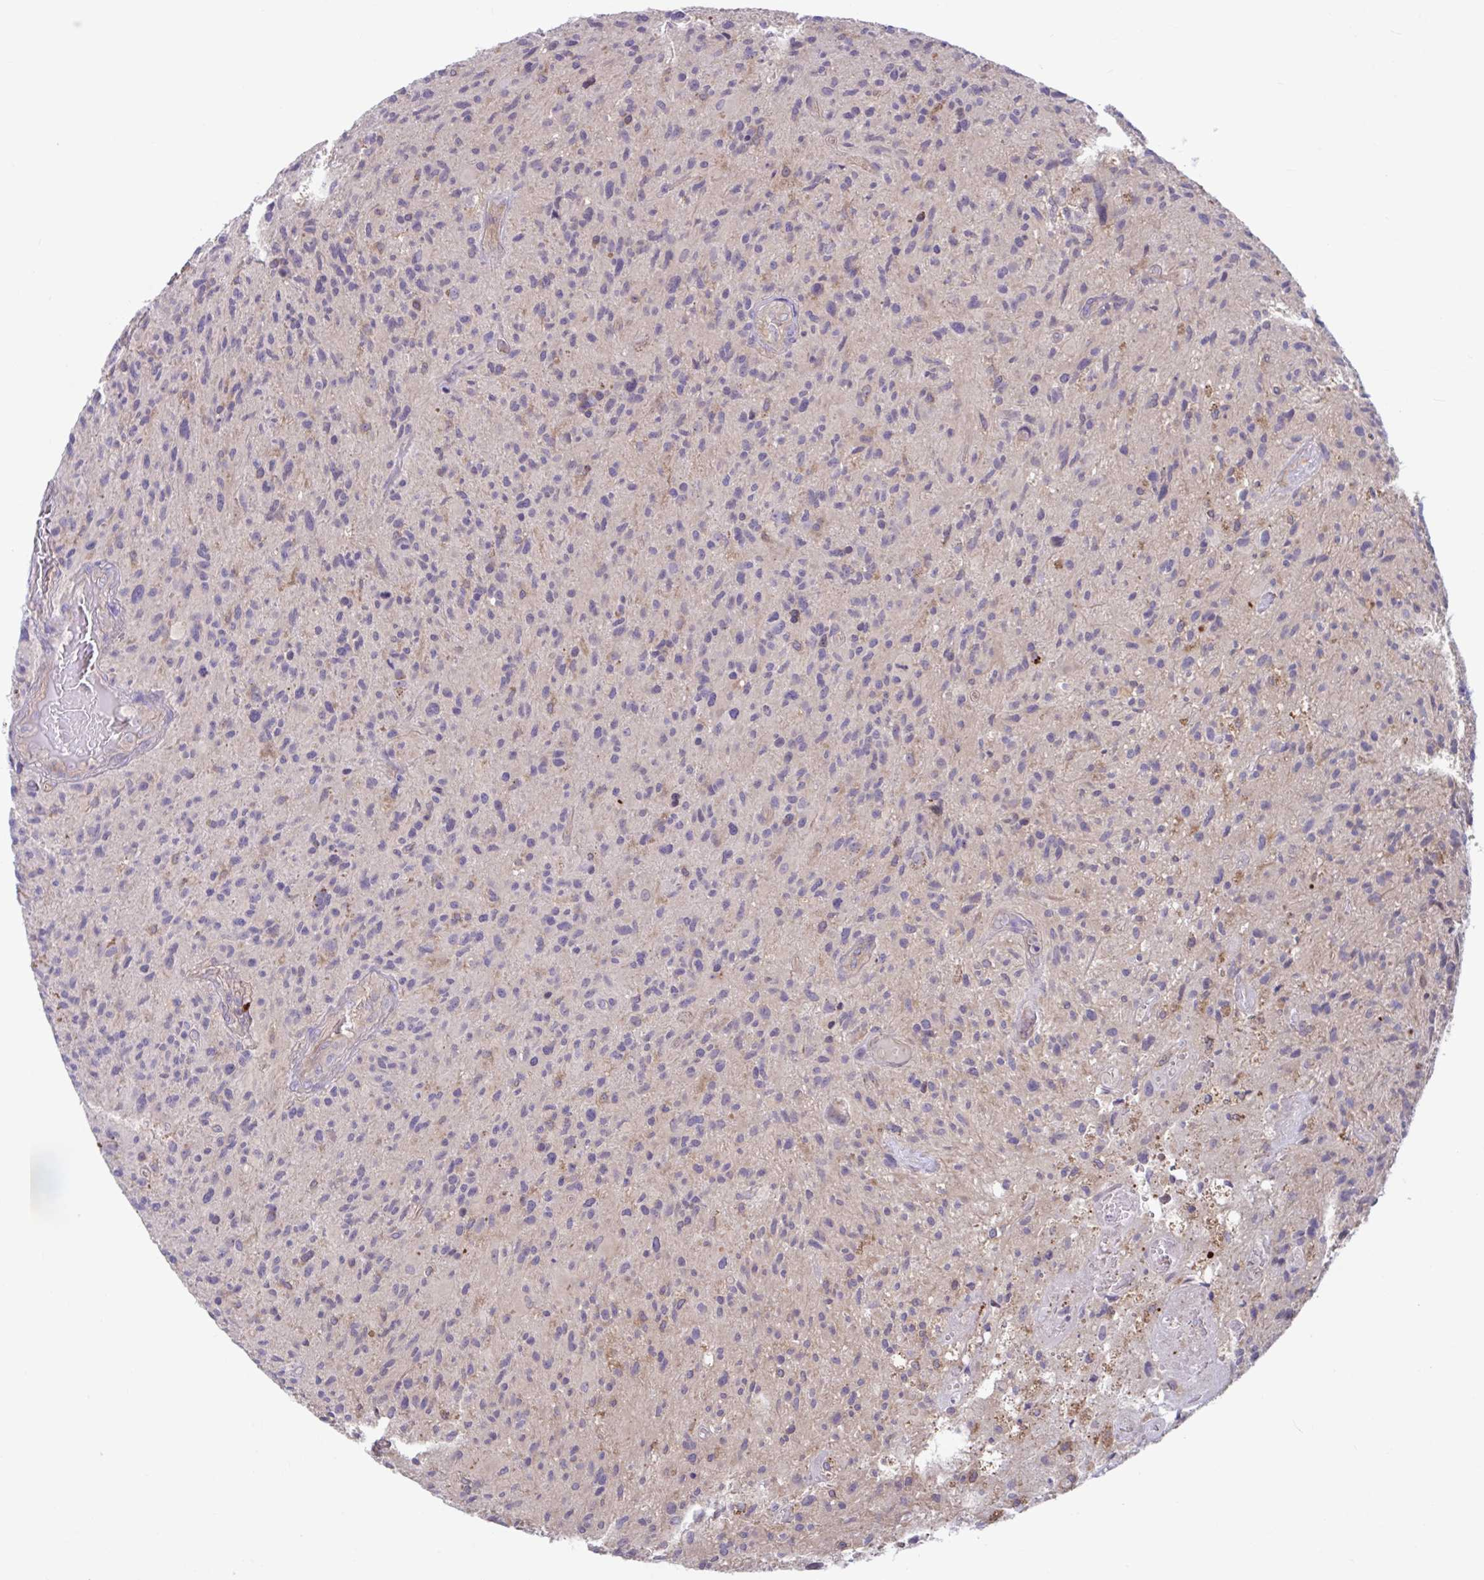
{"staining": {"intensity": "negative", "quantity": "none", "location": "none"}, "tissue": "glioma", "cell_type": "Tumor cells", "image_type": "cancer", "snomed": [{"axis": "morphology", "description": "Glioma, malignant, High grade"}, {"axis": "topography", "description": "Brain"}], "caption": "Protein analysis of glioma displays no significant positivity in tumor cells.", "gene": "IST1", "patient": {"sex": "female", "age": 70}}